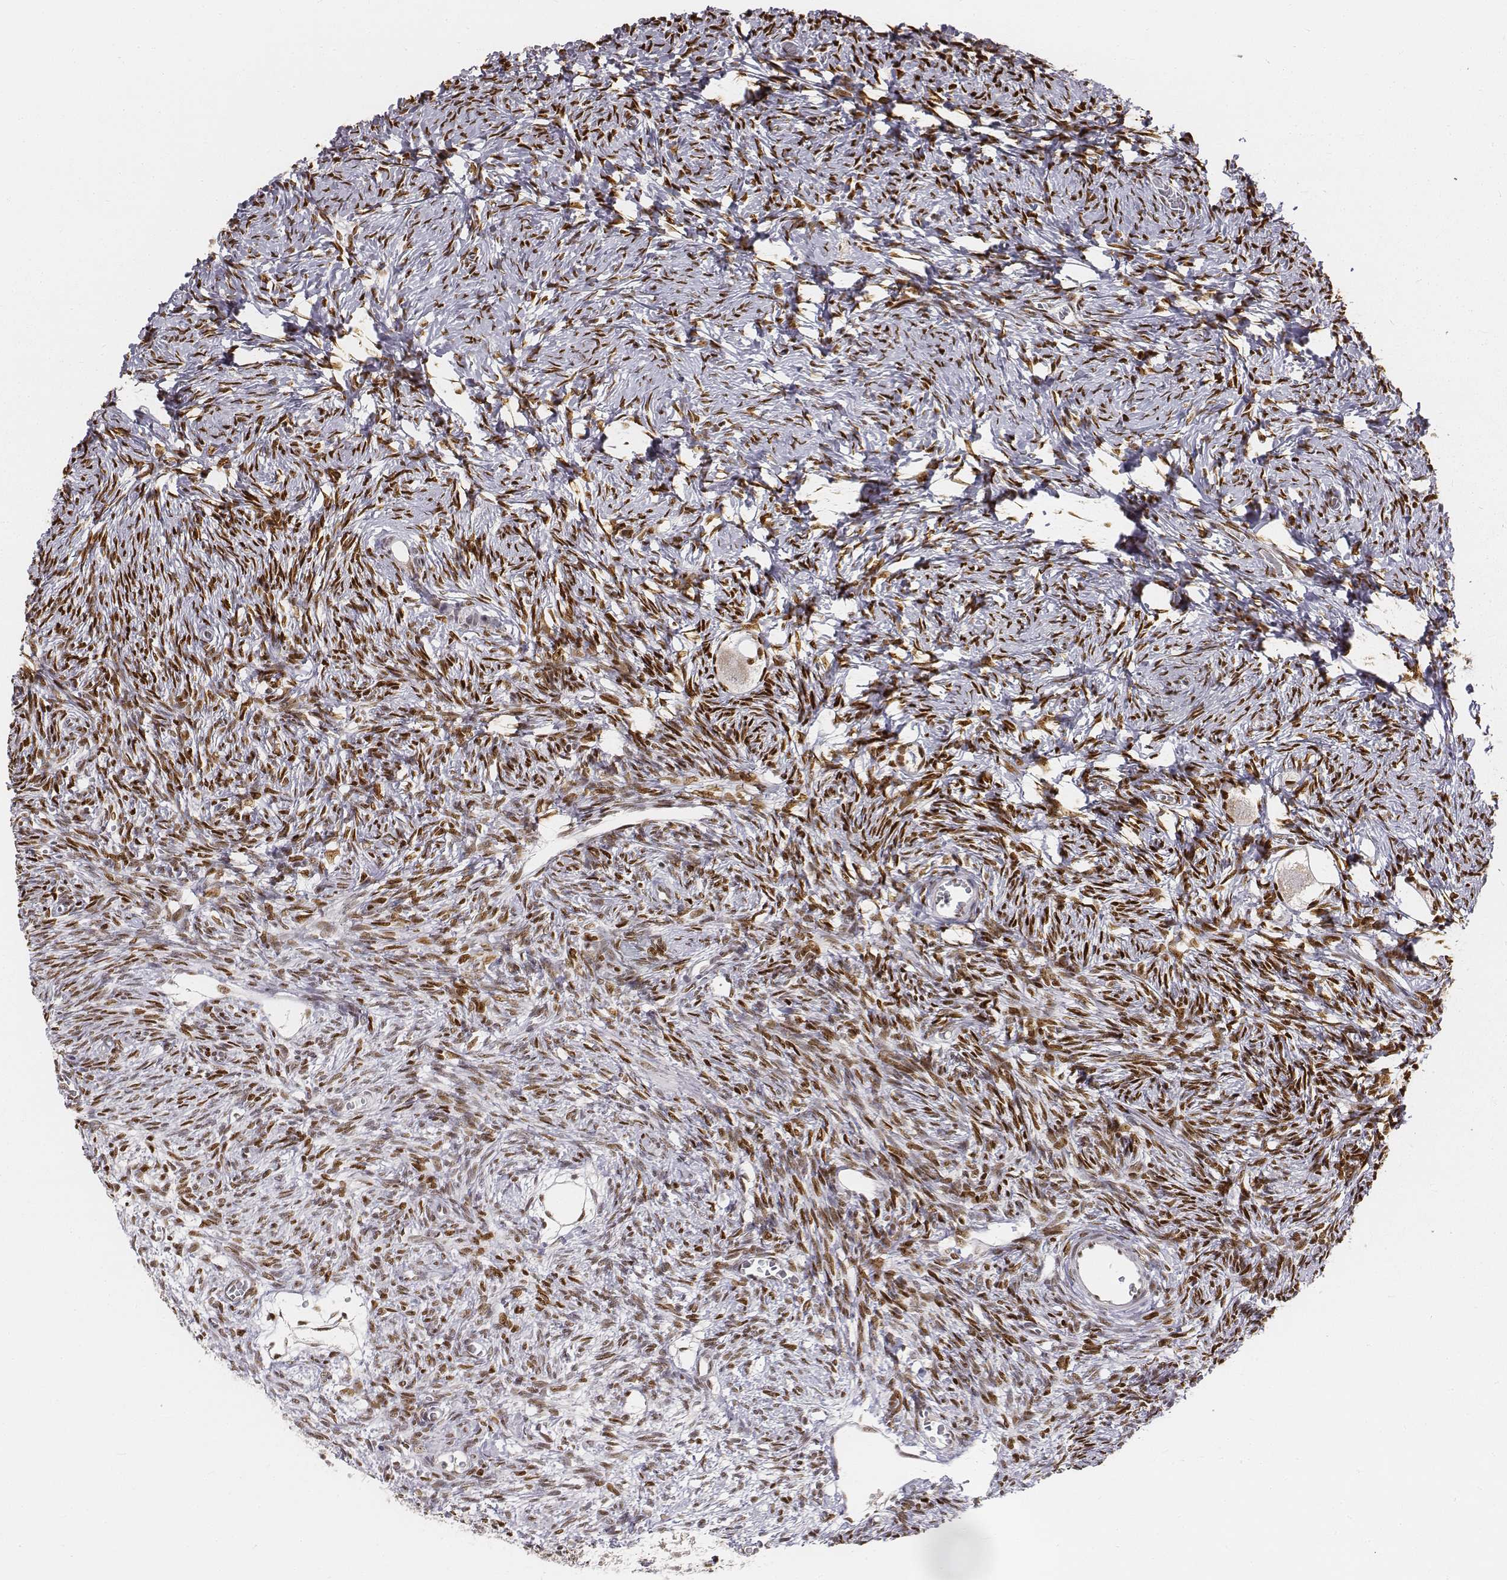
{"staining": {"intensity": "strong", "quantity": ">75%", "location": "nuclear"}, "tissue": "ovary", "cell_type": "Follicle cells", "image_type": "normal", "snomed": [{"axis": "morphology", "description": "Normal tissue, NOS"}, {"axis": "topography", "description": "Ovary"}], "caption": "Ovary stained for a protein shows strong nuclear positivity in follicle cells. Using DAB (3,3'-diaminobenzidine) (brown) and hematoxylin (blue) stains, captured at high magnification using brightfield microscopy.", "gene": "PHF6", "patient": {"sex": "female", "age": 27}}